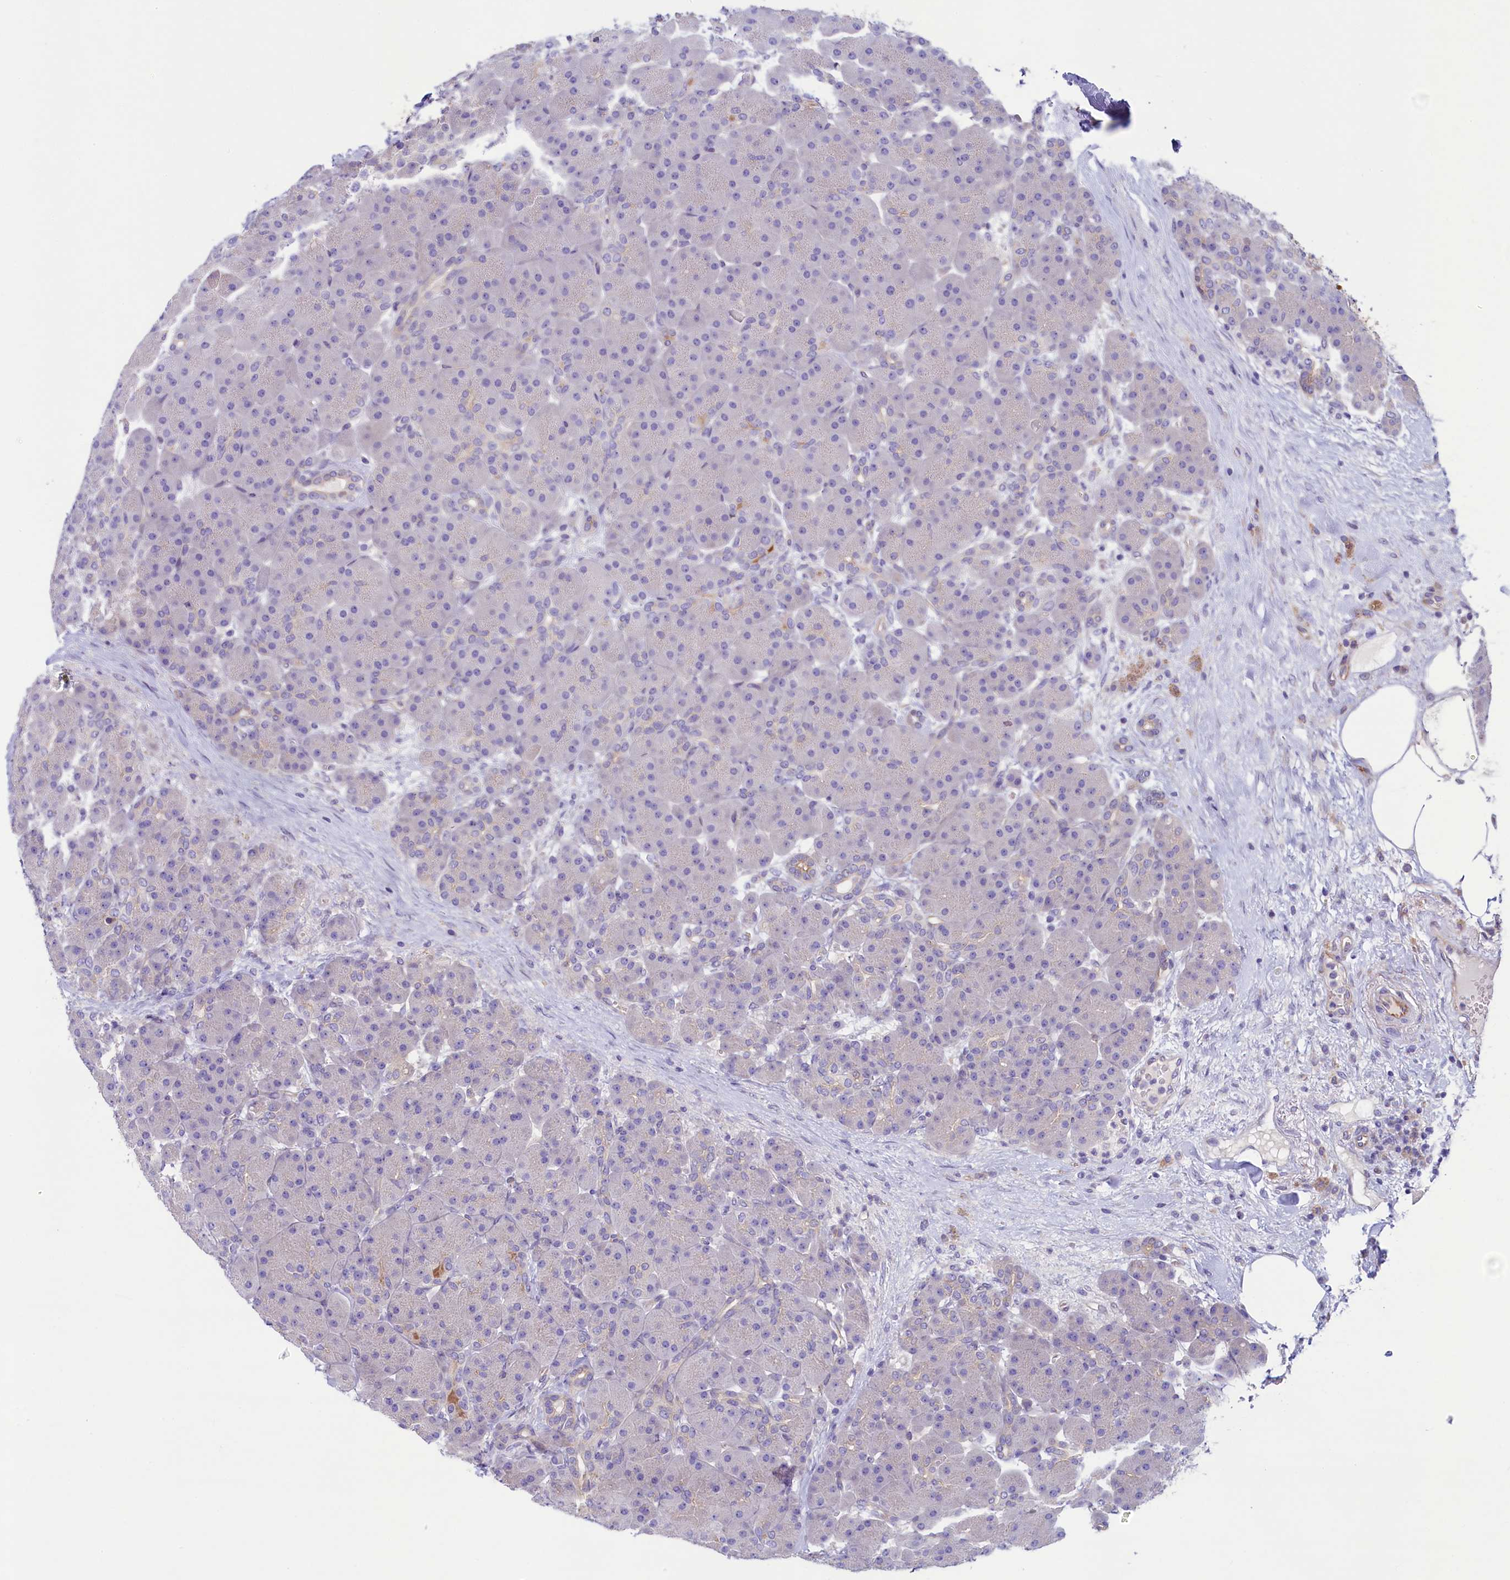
{"staining": {"intensity": "negative", "quantity": "none", "location": "none"}, "tissue": "pancreas", "cell_type": "Exocrine glandular cells", "image_type": "normal", "snomed": [{"axis": "morphology", "description": "Normal tissue, NOS"}, {"axis": "topography", "description": "Pancreas"}], "caption": "Photomicrograph shows no protein staining in exocrine glandular cells of benign pancreas. Nuclei are stained in blue.", "gene": "KRBOX5", "patient": {"sex": "male", "age": 66}}